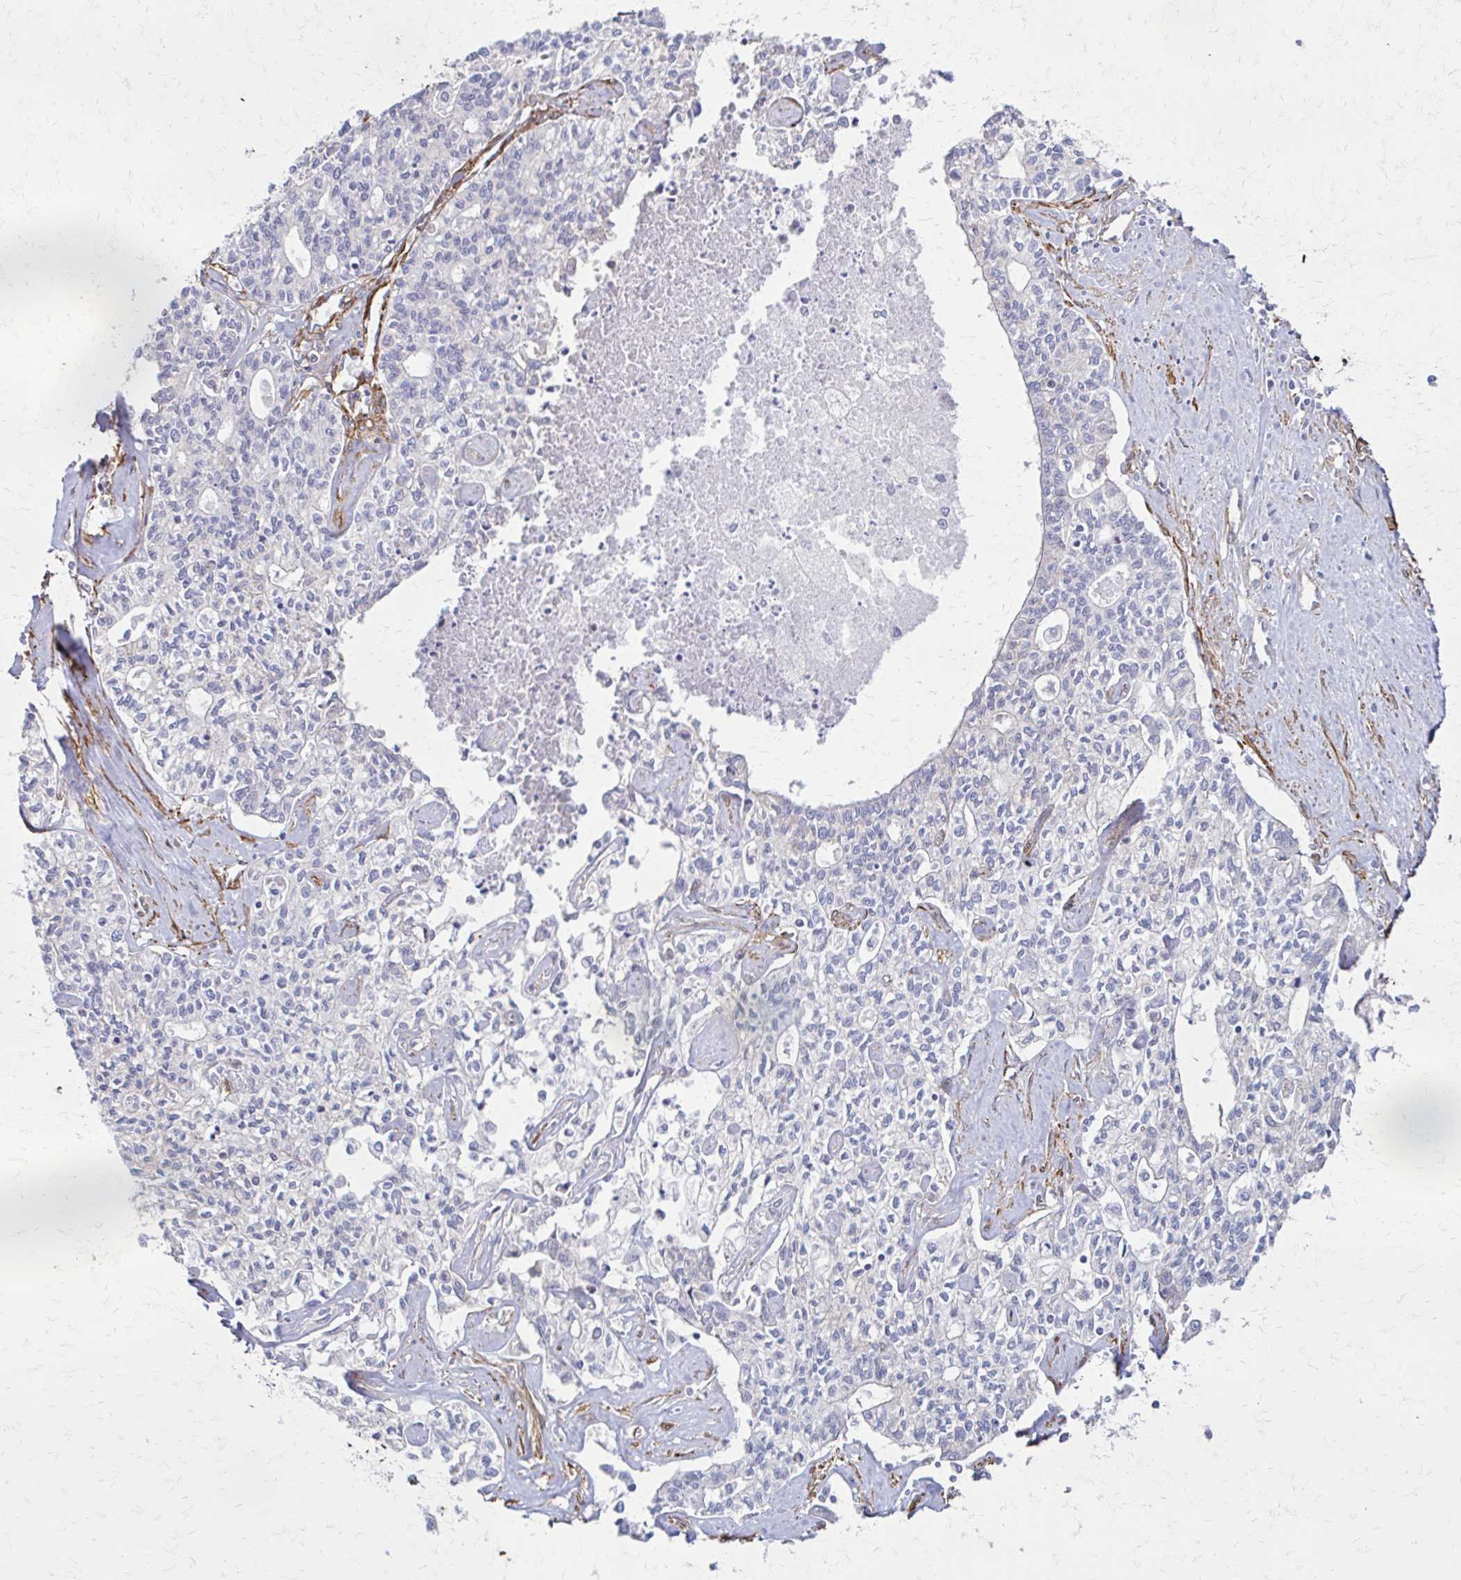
{"staining": {"intensity": "negative", "quantity": "none", "location": "none"}, "tissue": "liver cancer", "cell_type": "Tumor cells", "image_type": "cancer", "snomed": [{"axis": "morphology", "description": "Cholangiocarcinoma"}, {"axis": "topography", "description": "Liver"}], "caption": "Tumor cells are negative for protein expression in human cholangiocarcinoma (liver).", "gene": "TIMMDC1", "patient": {"sex": "female", "age": 61}}